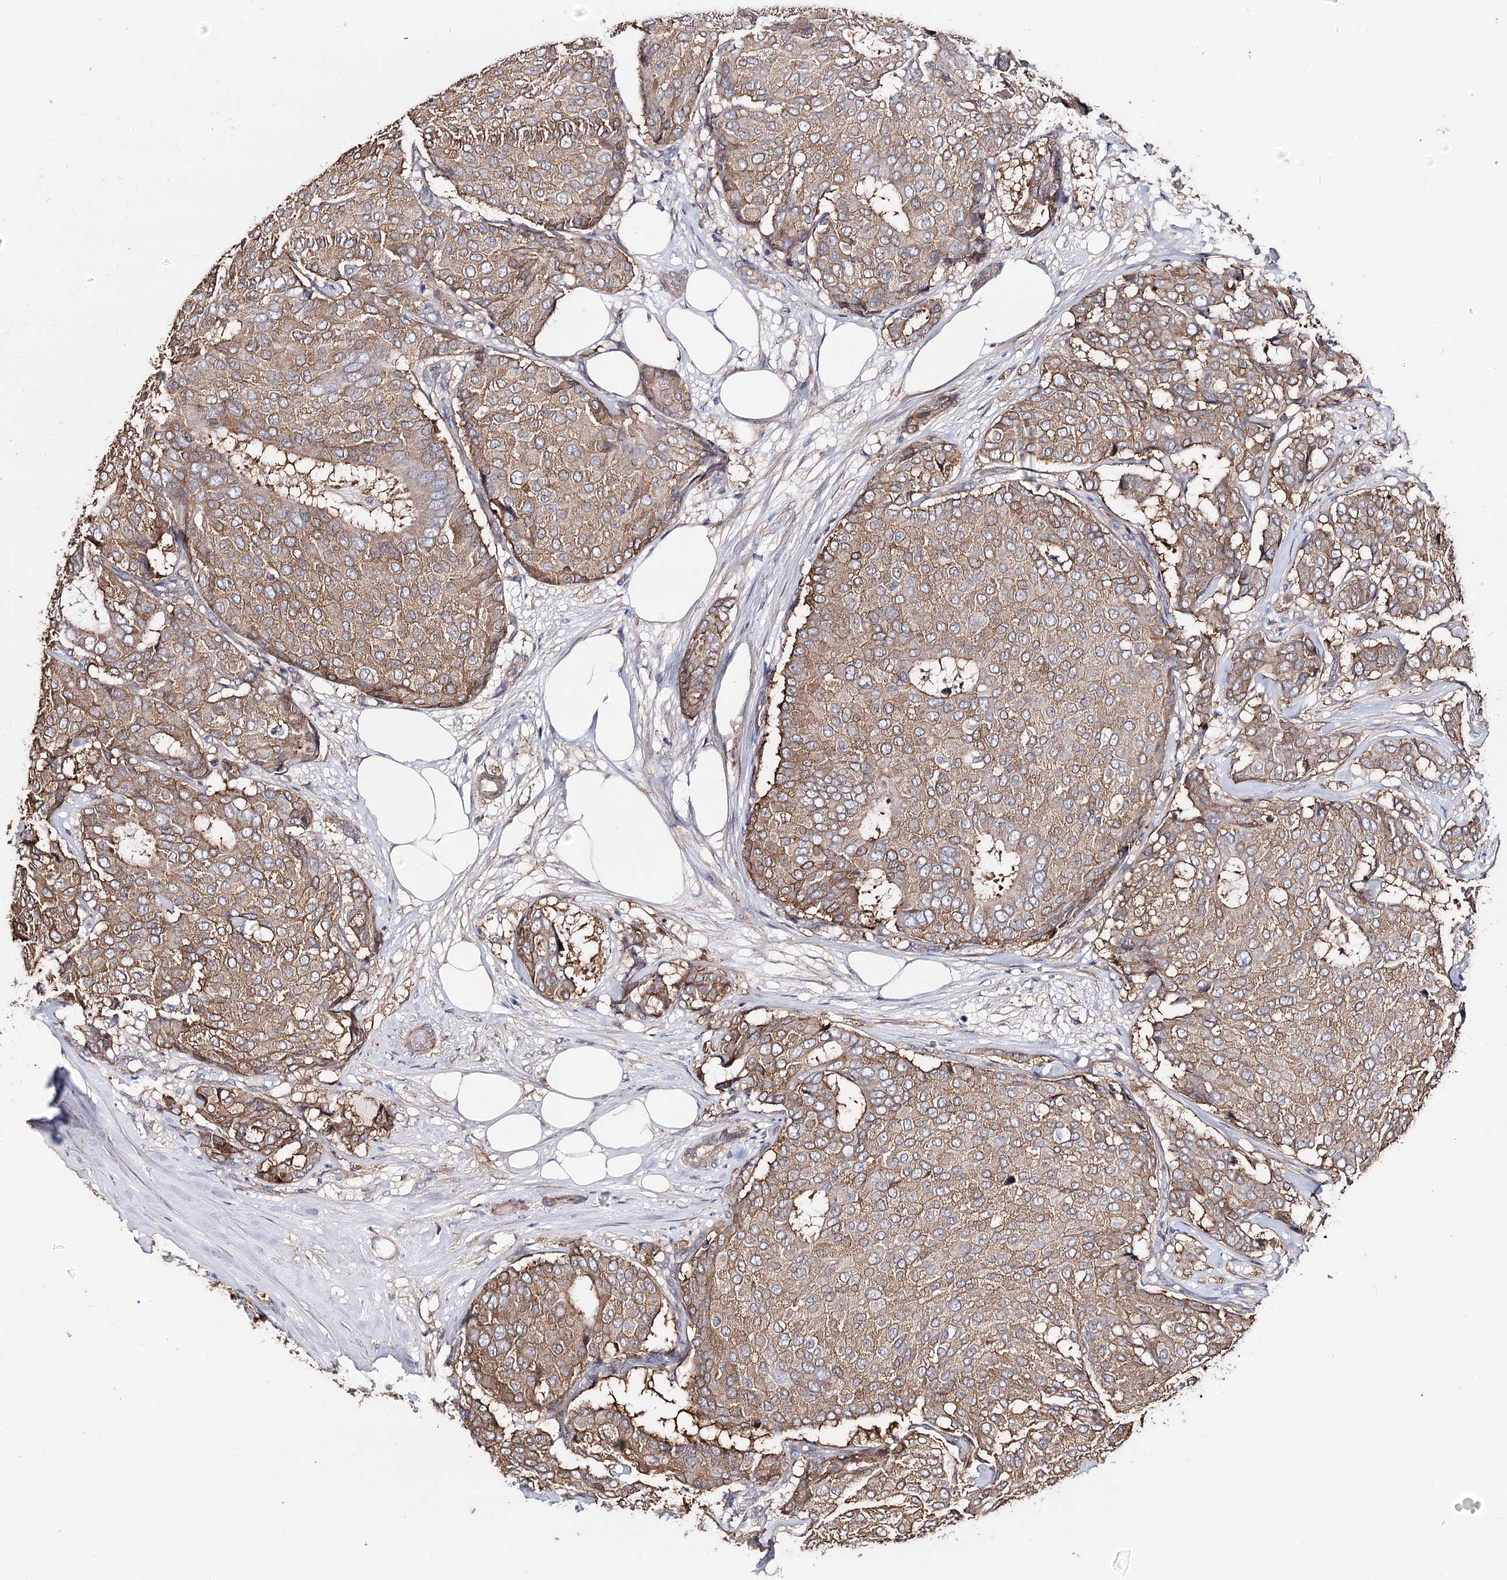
{"staining": {"intensity": "moderate", "quantity": ">75%", "location": "cytoplasmic/membranous"}, "tissue": "breast cancer", "cell_type": "Tumor cells", "image_type": "cancer", "snomed": [{"axis": "morphology", "description": "Duct carcinoma"}, {"axis": "topography", "description": "Breast"}], "caption": "An immunohistochemistry (IHC) histopathology image of tumor tissue is shown. Protein staining in brown shows moderate cytoplasmic/membranous positivity in breast invasive ductal carcinoma within tumor cells. (IHC, brightfield microscopy, high magnification).", "gene": "TMEM218", "patient": {"sex": "female", "age": 75}}